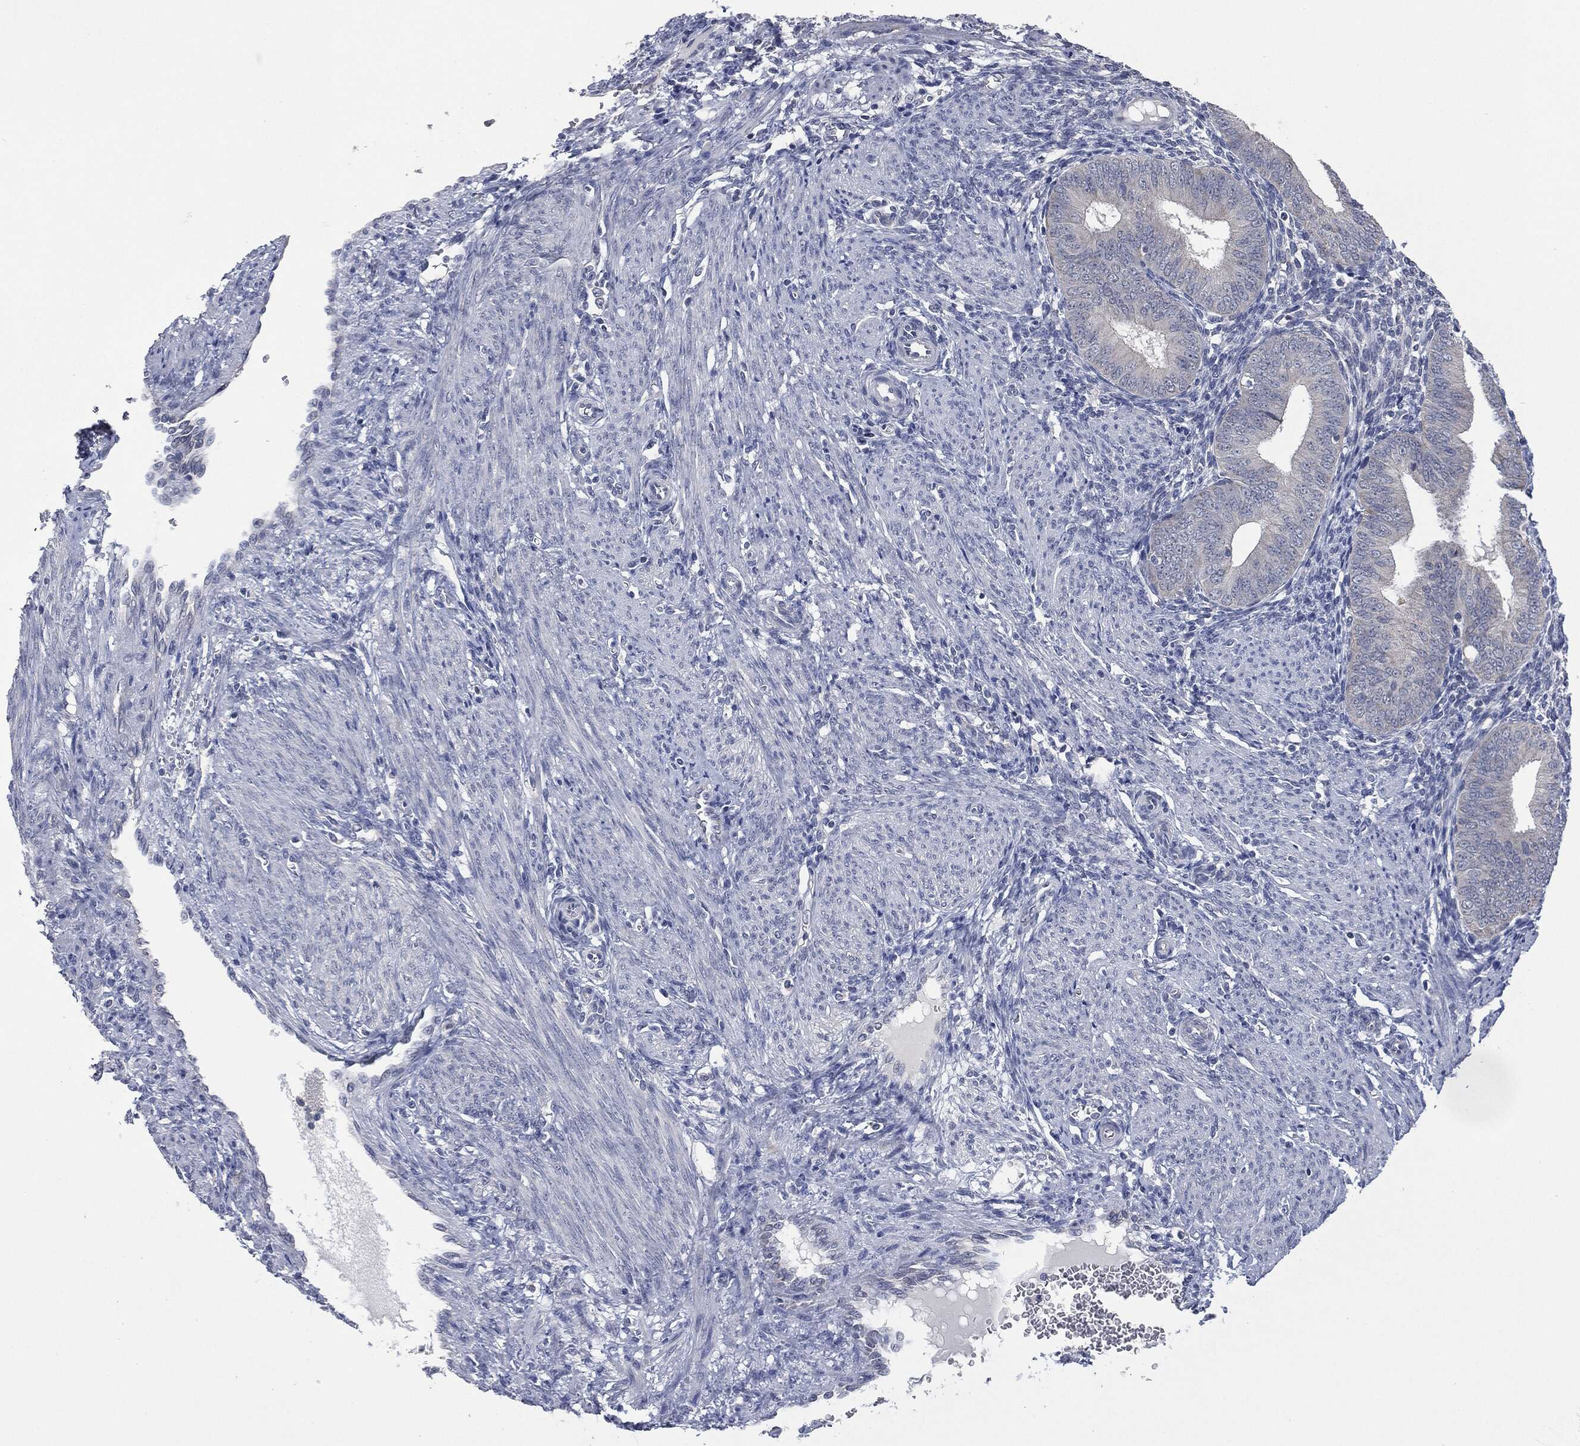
{"staining": {"intensity": "negative", "quantity": "none", "location": "none"}, "tissue": "endometrium", "cell_type": "Cells in endometrial stroma", "image_type": "normal", "snomed": [{"axis": "morphology", "description": "Normal tissue, NOS"}, {"axis": "topography", "description": "Endometrium"}], "caption": "Human endometrium stained for a protein using IHC shows no positivity in cells in endometrial stroma.", "gene": "IL1RN", "patient": {"sex": "female", "age": 39}}